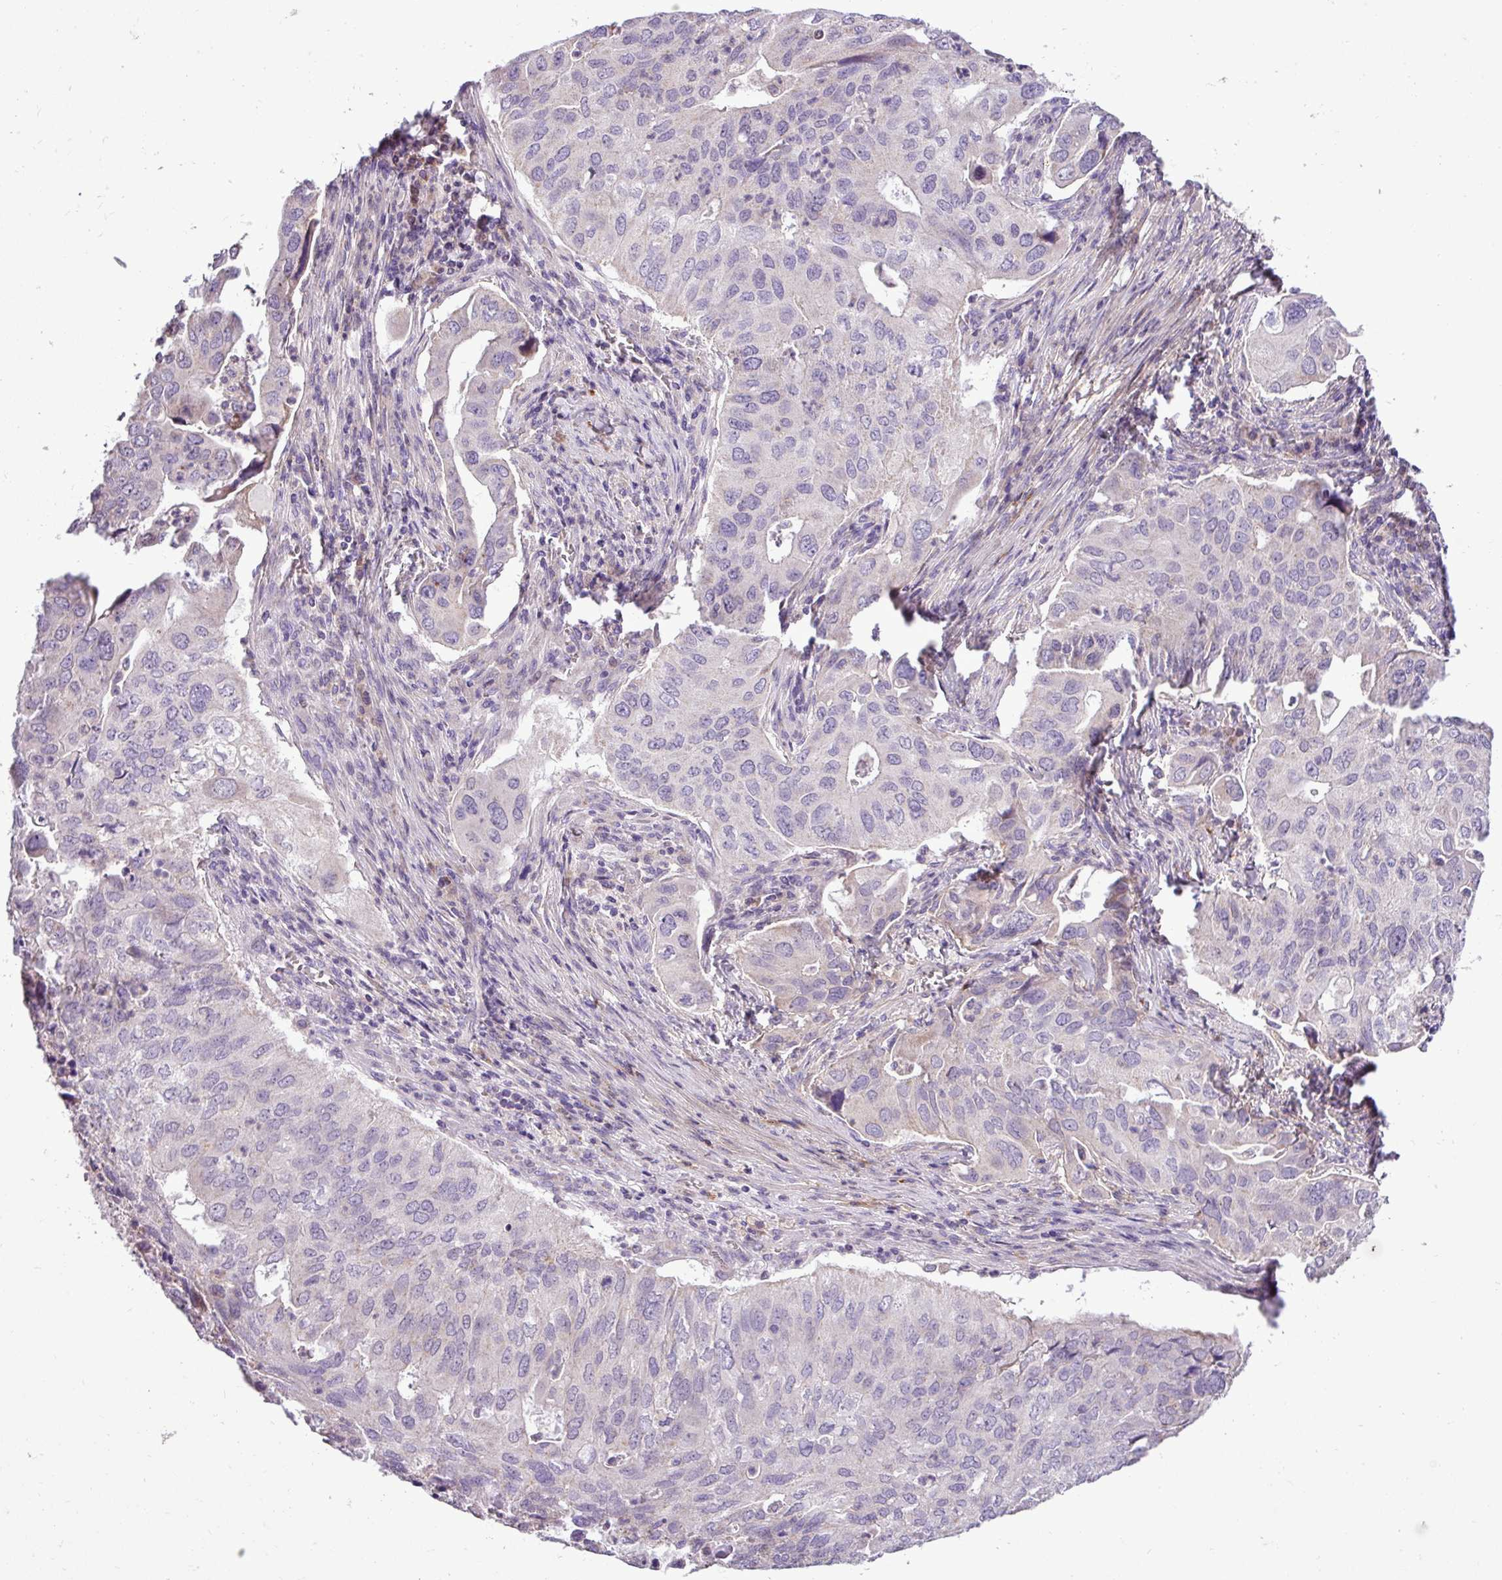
{"staining": {"intensity": "negative", "quantity": "none", "location": "none"}, "tissue": "lung cancer", "cell_type": "Tumor cells", "image_type": "cancer", "snomed": [{"axis": "morphology", "description": "Adenocarcinoma, NOS"}, {"axis": "topography", "description": "Lung"}], "caption": "Immunohistochemistry (IHC) histopathology image of neoplastic tissue: human lung cancer (adenocarcinoma) stained with DAB (3,3'-diaminobenzidine) displays no significant protein staining in tumor cells.", "gene": "FAM183A", "patient": {"sex": "male", "age": 48}}